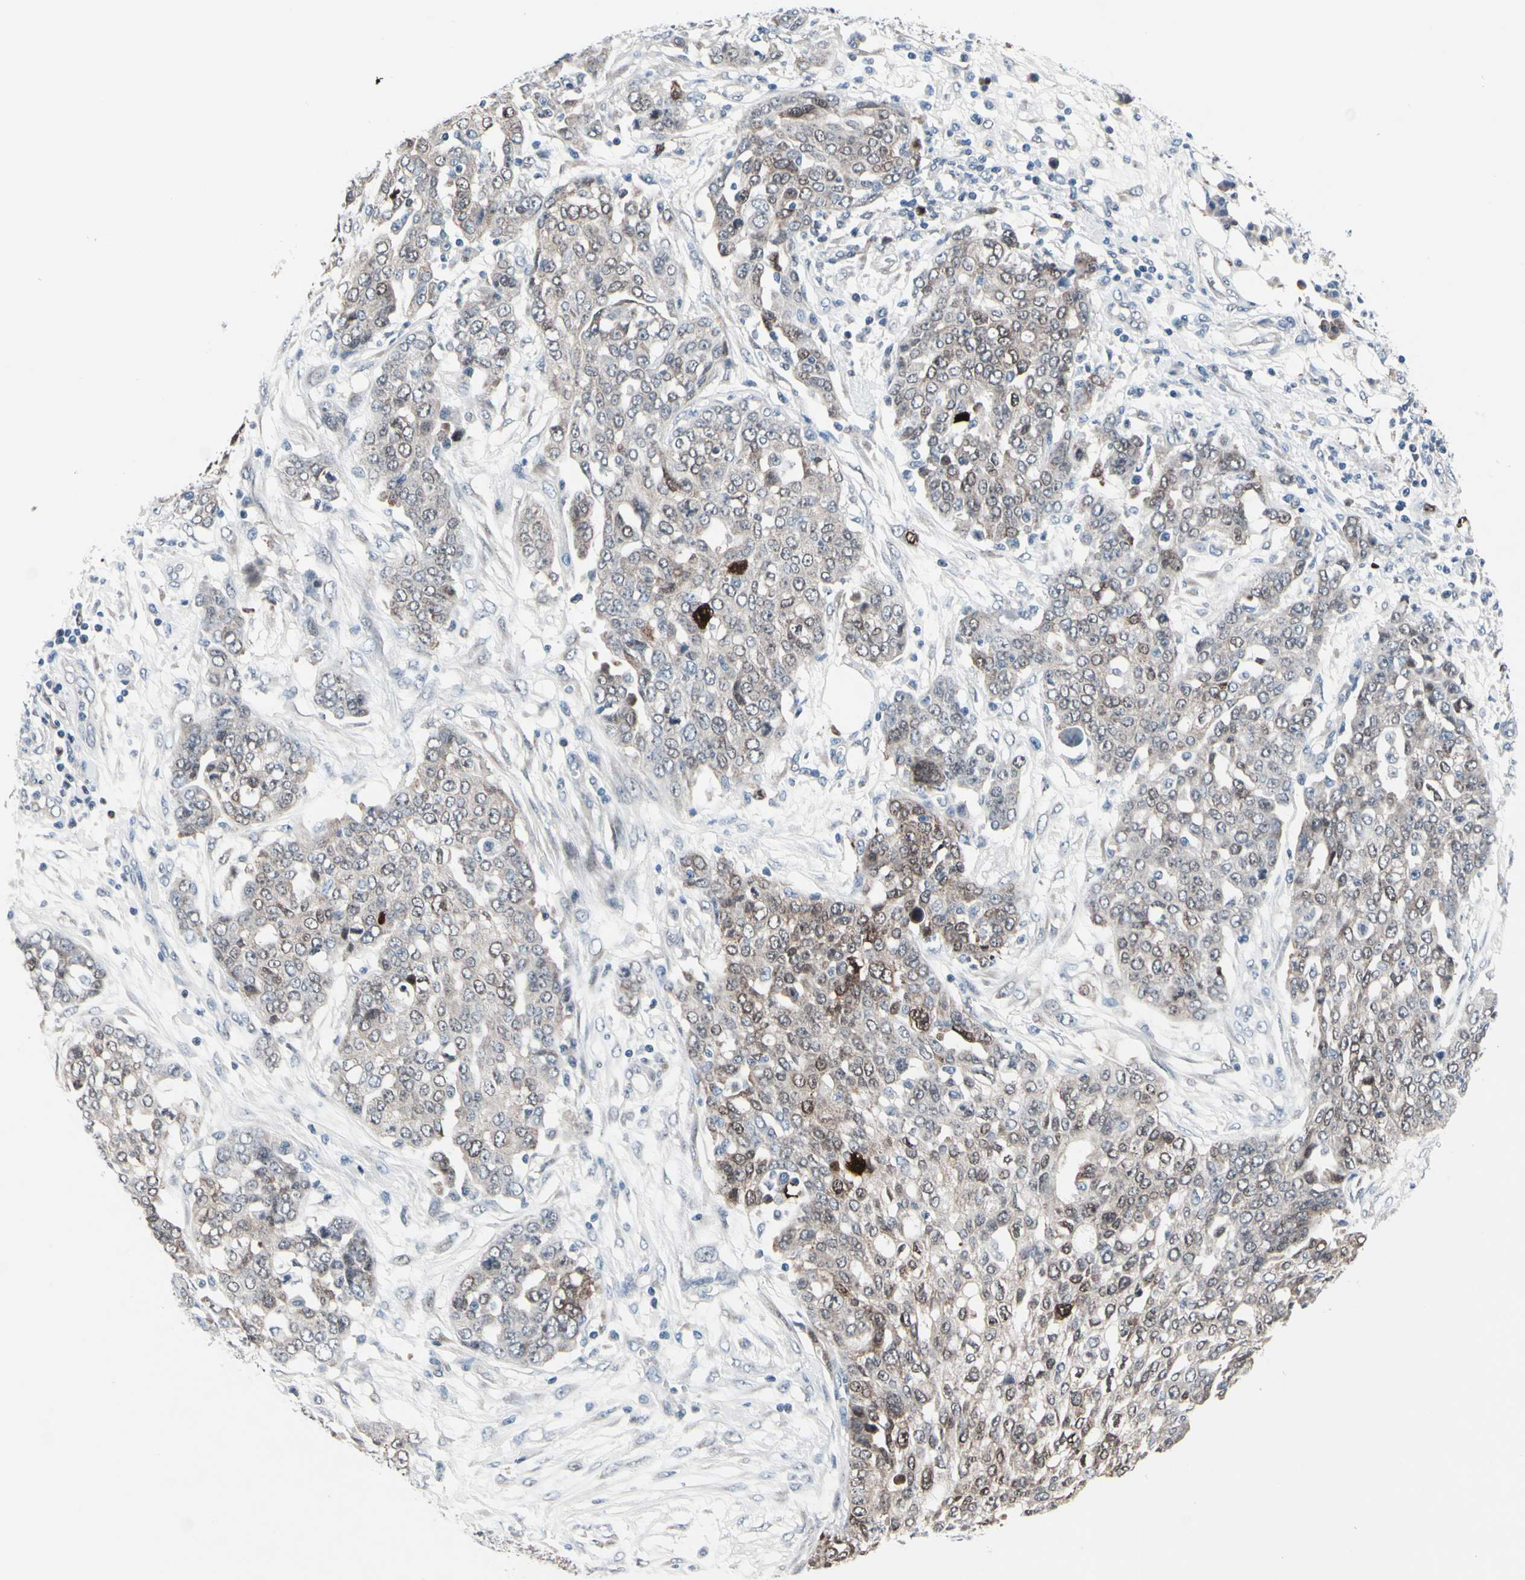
{"staining": {"intensity": "strong", "quantity": "<25%", "location": "cytoplasmic/membranous,nuclear"}, "tissue": "ovarian cancer", "cell_type": "Tumor cells", "image_type": "cancer", "snomed": [{"axis": "morphology", "description": "Cystadenocarcinoma, serous, NOS"}, {"axis": "topography", "description": "Soft tissue"}, {"axis": "topography", "description": "Ovary"}], "caption": "A histopathology image of human ovarian cancer (serous cystadenocarcinoma) stained for a protein exhibits strong cytoplasmic/membranous and nuclear brown staining in tumor cells.", "gene": "TXN", "patient": {"sex": "female", "age": 57}}